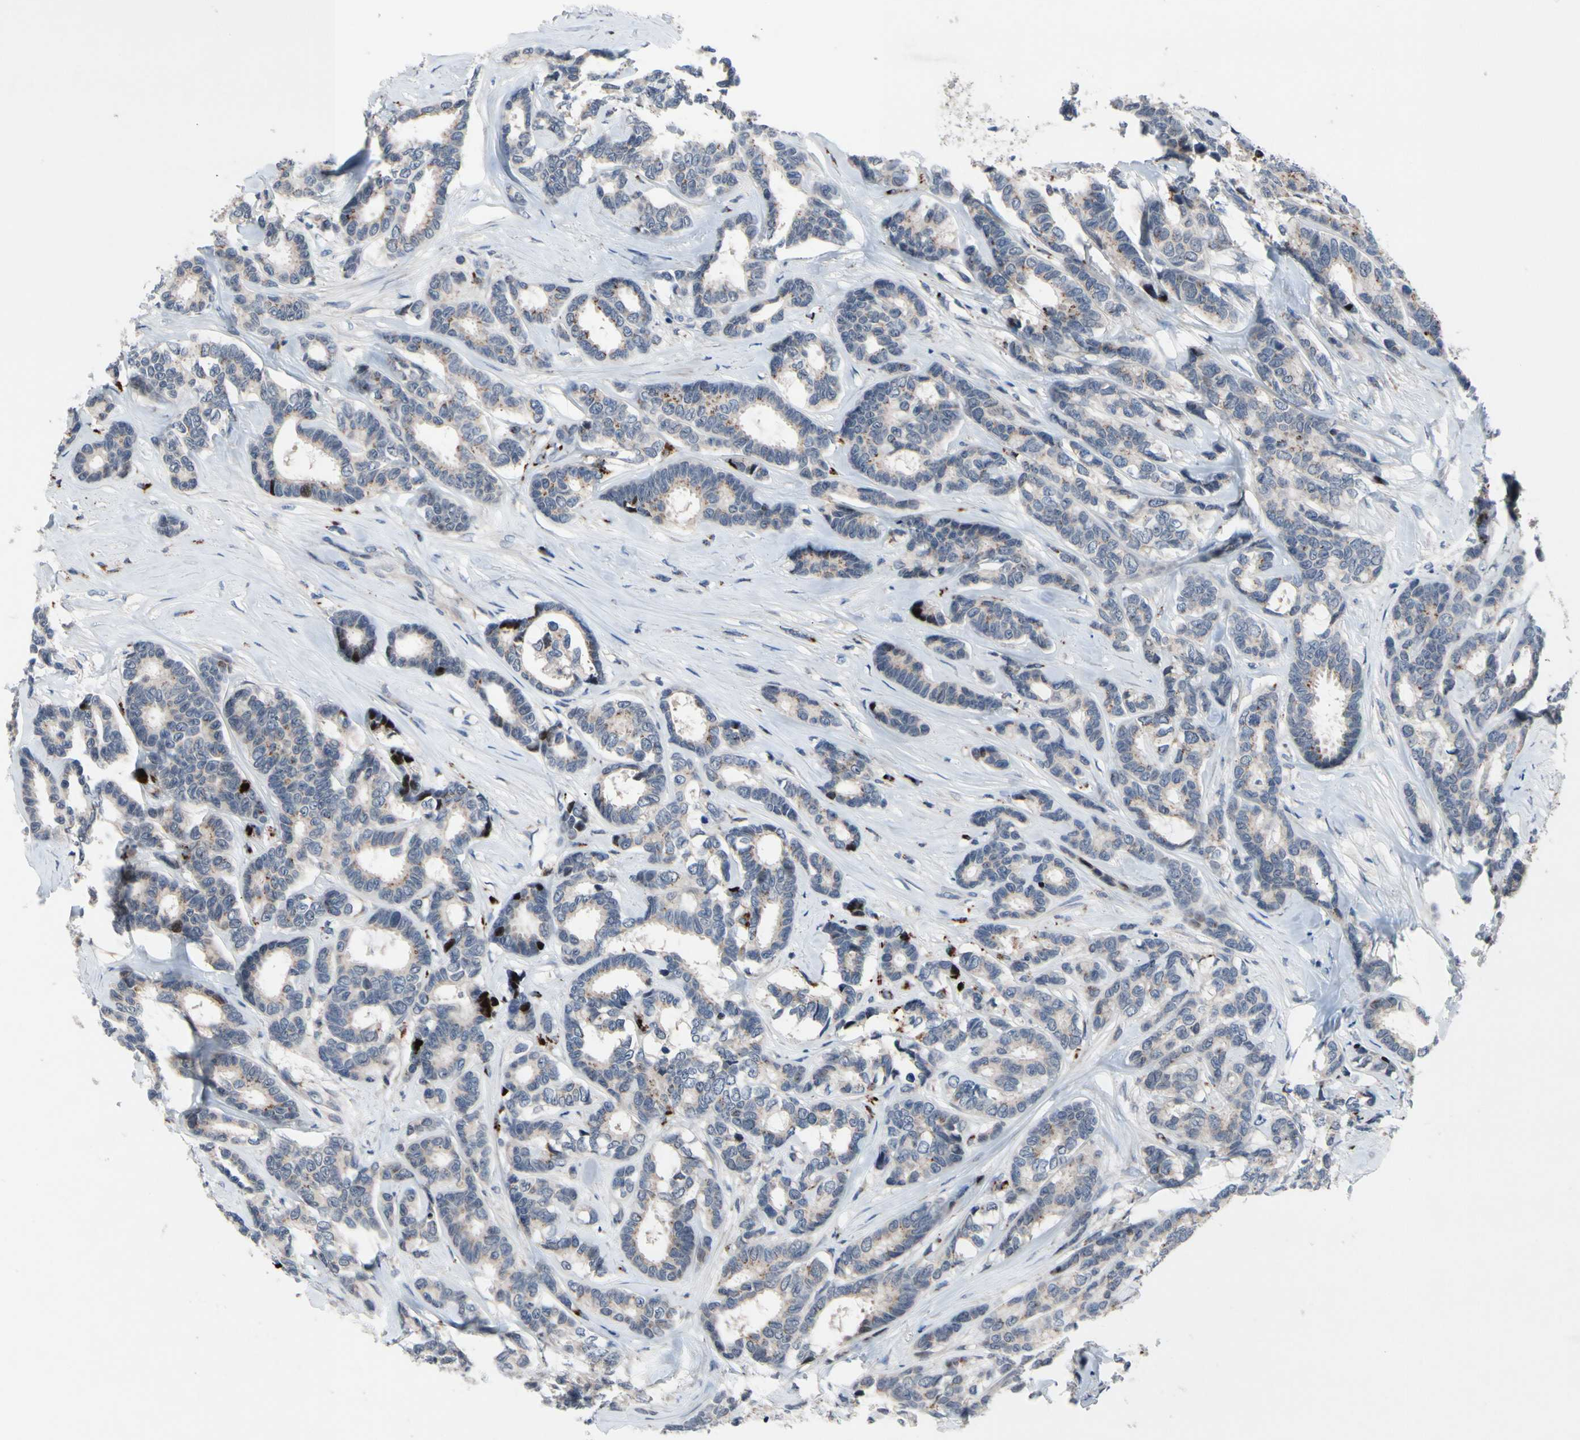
{"staining": {"intensity": "weak", "quantity": "<25%", "location": "cytoplasmic/membranous"}, "tissue": "breast cancer", "cell_type": "Tumor cells", "image_type": "cancer", "snomed": [{"axis": "morphology", "description": "Duct carcinoma"}, {"axis": "topography", "description": "Breast"}], "caption": "Protein analysis of invasive ductal carcinoma (breast) displays no significant positivity in tumor cells.", "gene": "MUTYH", "patient": {"sex": "female", "age": 87}}